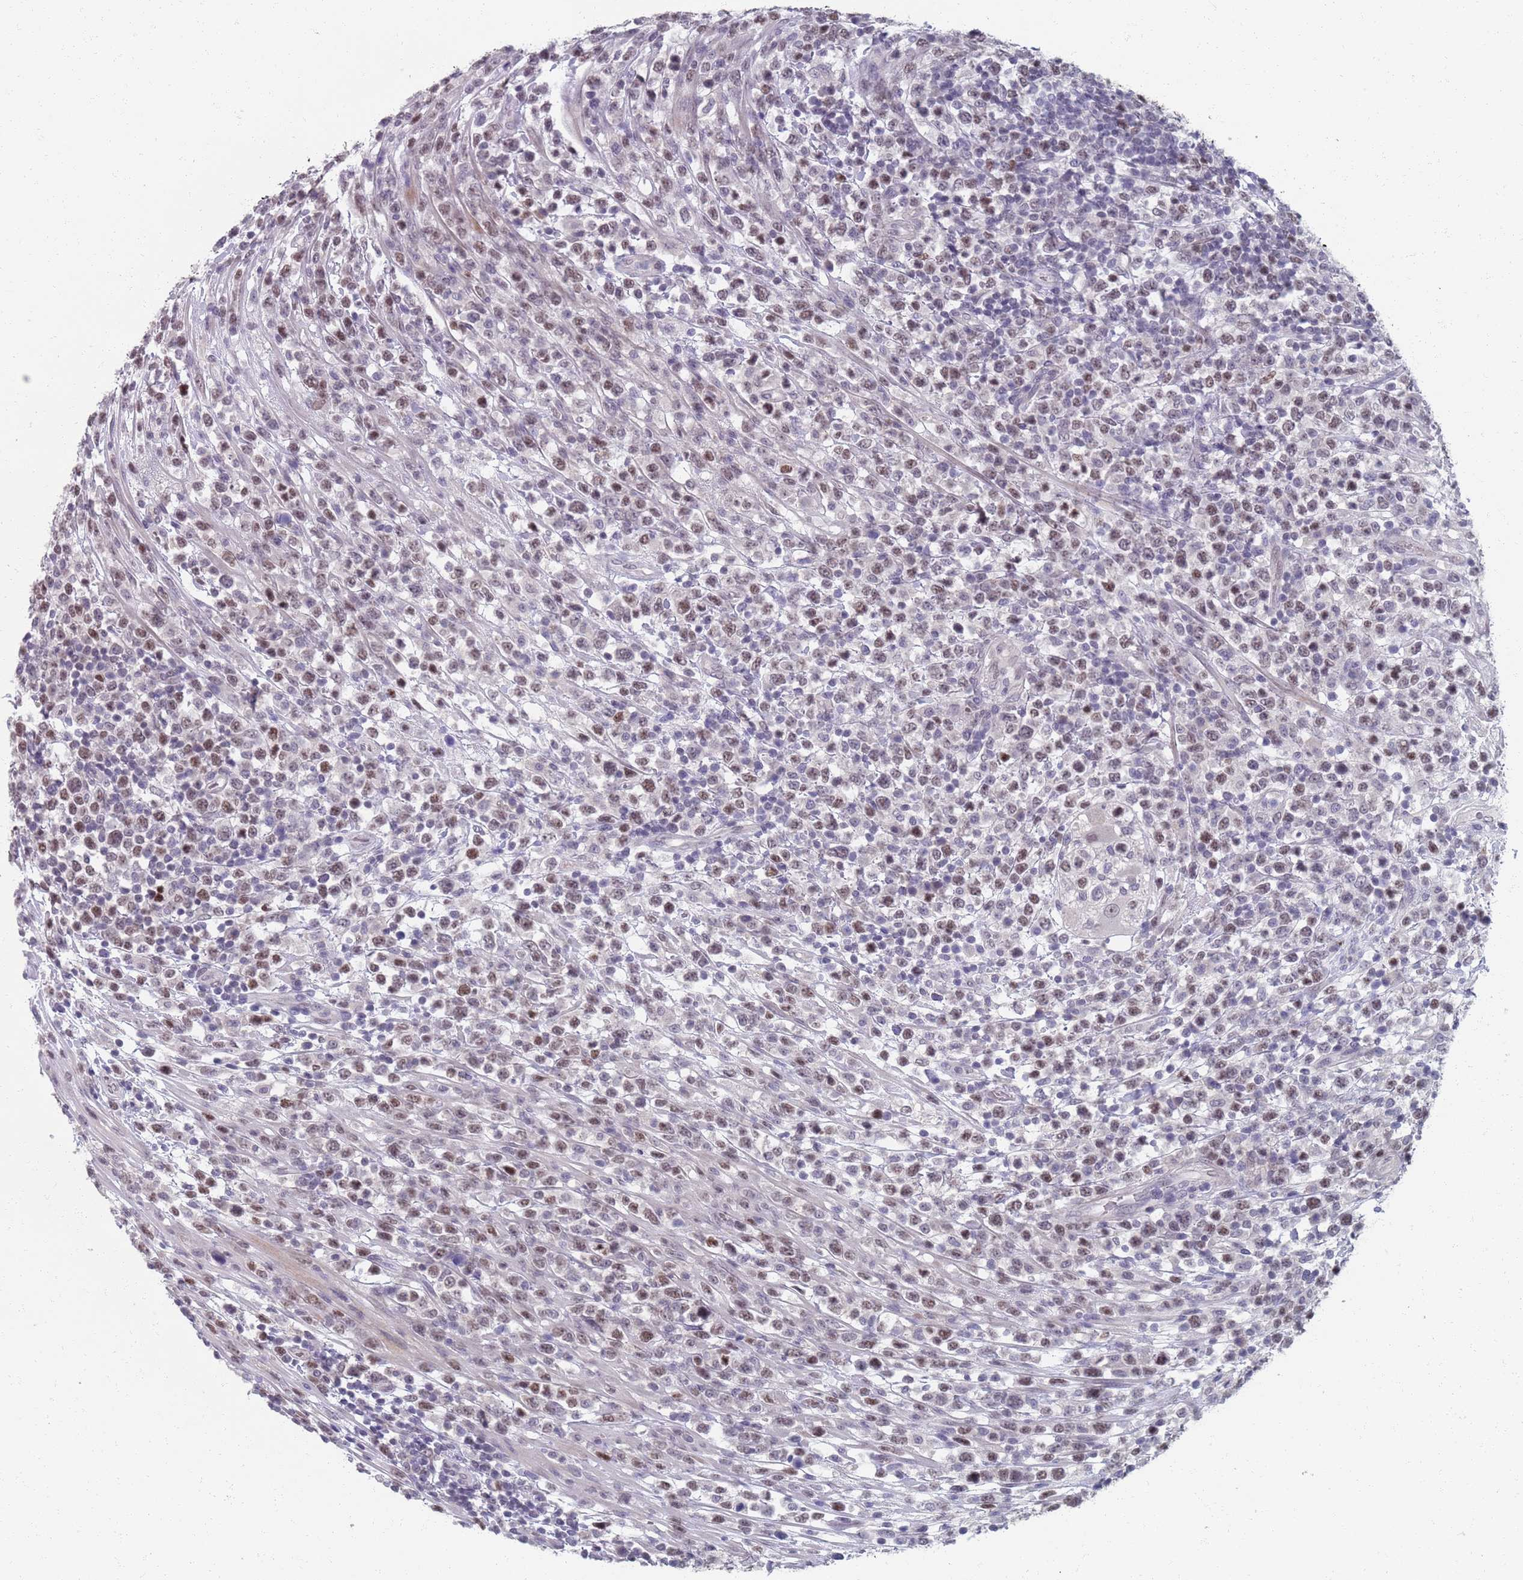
{"staining": {"intensity": "moderate", "quantity": "25%-75%", "location": "nuclear"}, "tissue": "lymphoma", "cell_type": "Tumor cells", "image_type": "cancer", "snomed": [{"axis": "morphology", "description": "Malignant lymphoma, non-Hodgkin's type, High grade"}, {"axis": "topography", "description": "Colon"}], "caption": "Tumor cells exhibit medium levels of moderate nuclear positivity in about 25%-75% of cells in human malignant lymphoma, non-Hodgkin's type (high-grade). (DAB IHC, brown staining for protein, blue staining for nuclei).", "gene": "SAMD1", "patient": {"sex": "female", "age": 53}}